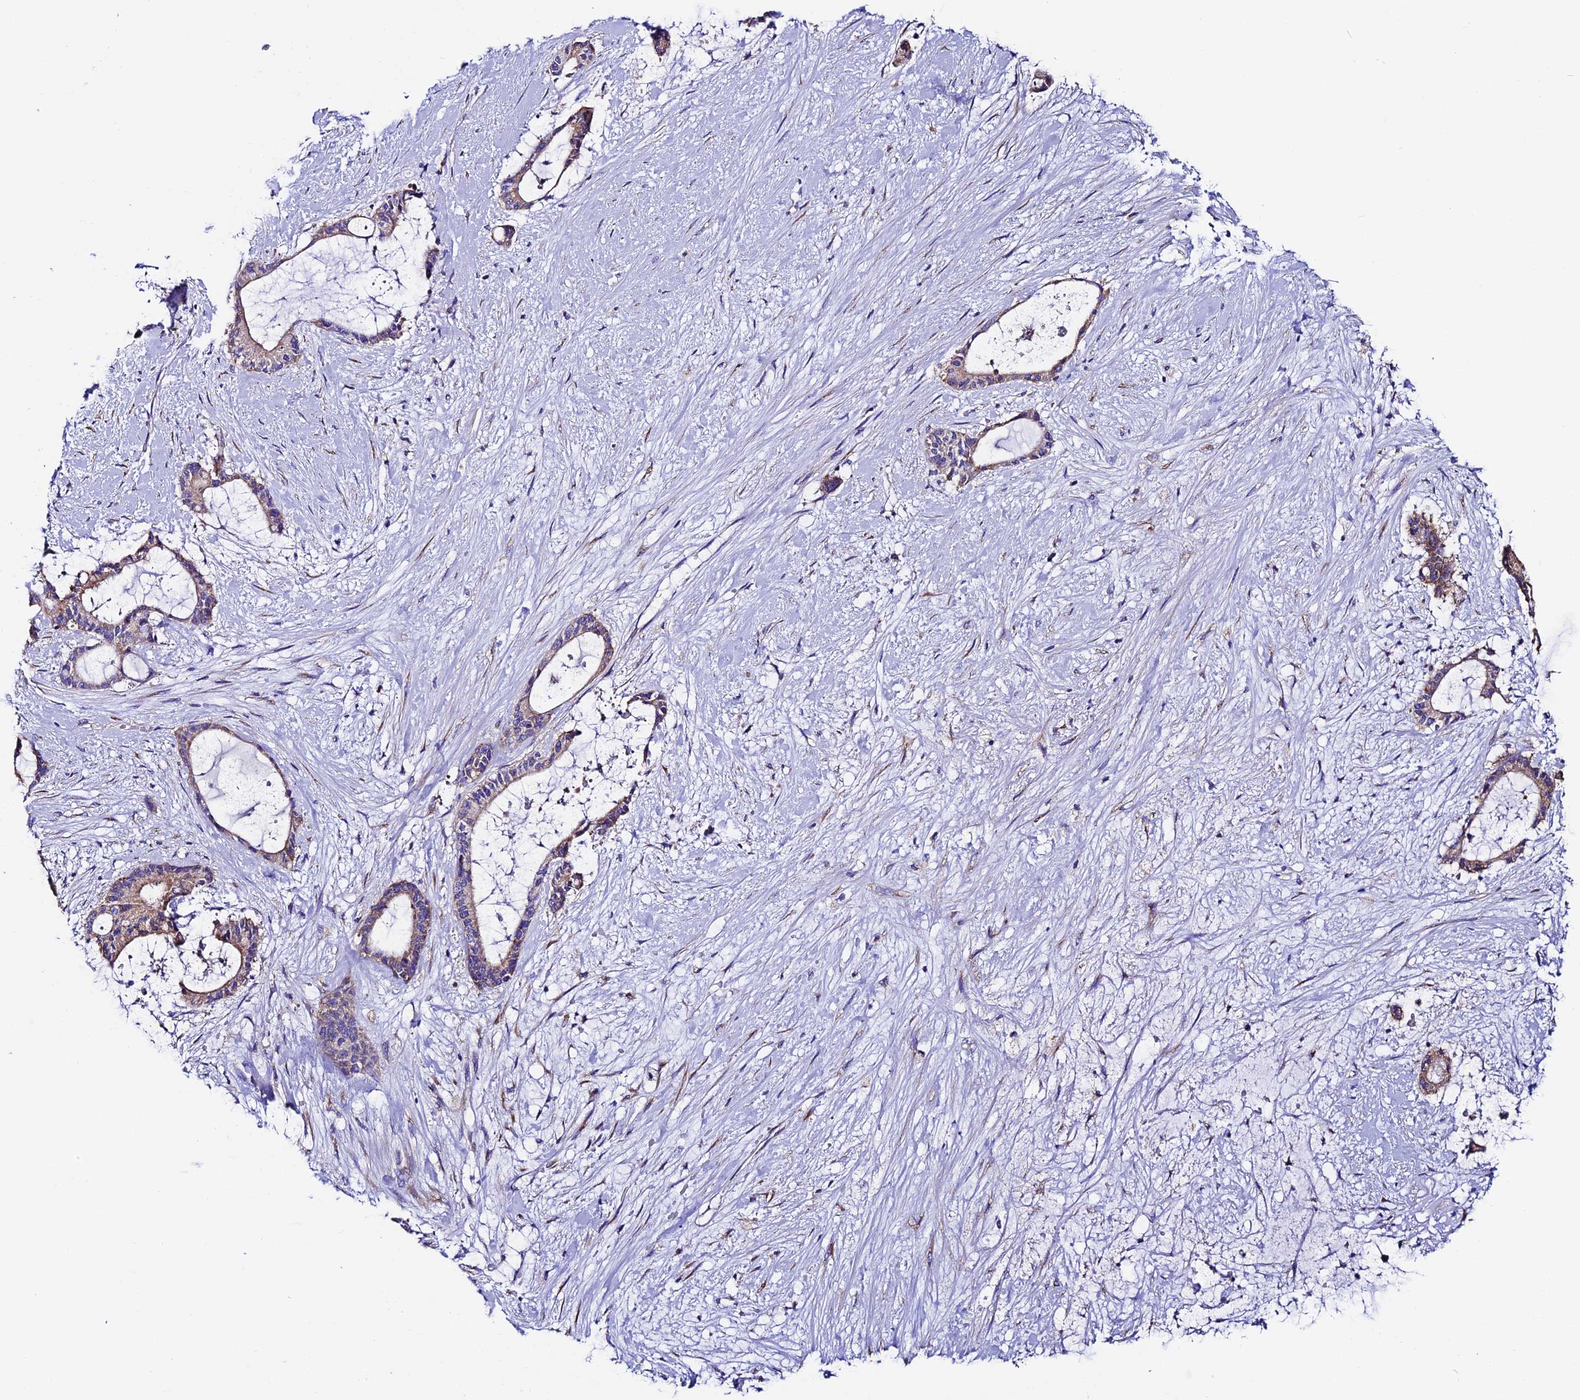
{"staining": {"intensity": "moderate", "quantity": ">75%", "location": "cytoplasmic/membranous"}, "tissue": "liver cancer", "cell_type": "Tumor cells", "image_type": "cancer", "snomed": [{"axis": "morphology", "description": "Normal tissue, NOS"}, {"axis": "morphology", "description": "Cholangiocarcinoma"}, {"axis": "topography", "description": "Liver"}, {"axis": "topography", "description": "Peripheral nerve tissue"}], "caption": "IHC photomicrograph of liver cancer (cholangiocarcinoma) stained for a protein (brown), which demonstrates medium levels of moderate cytoplasmic/membranous expression in approximately >75% of tumor cells.", "gene": "COMTD1", "patient": {"sex": "female", "age": 73}}